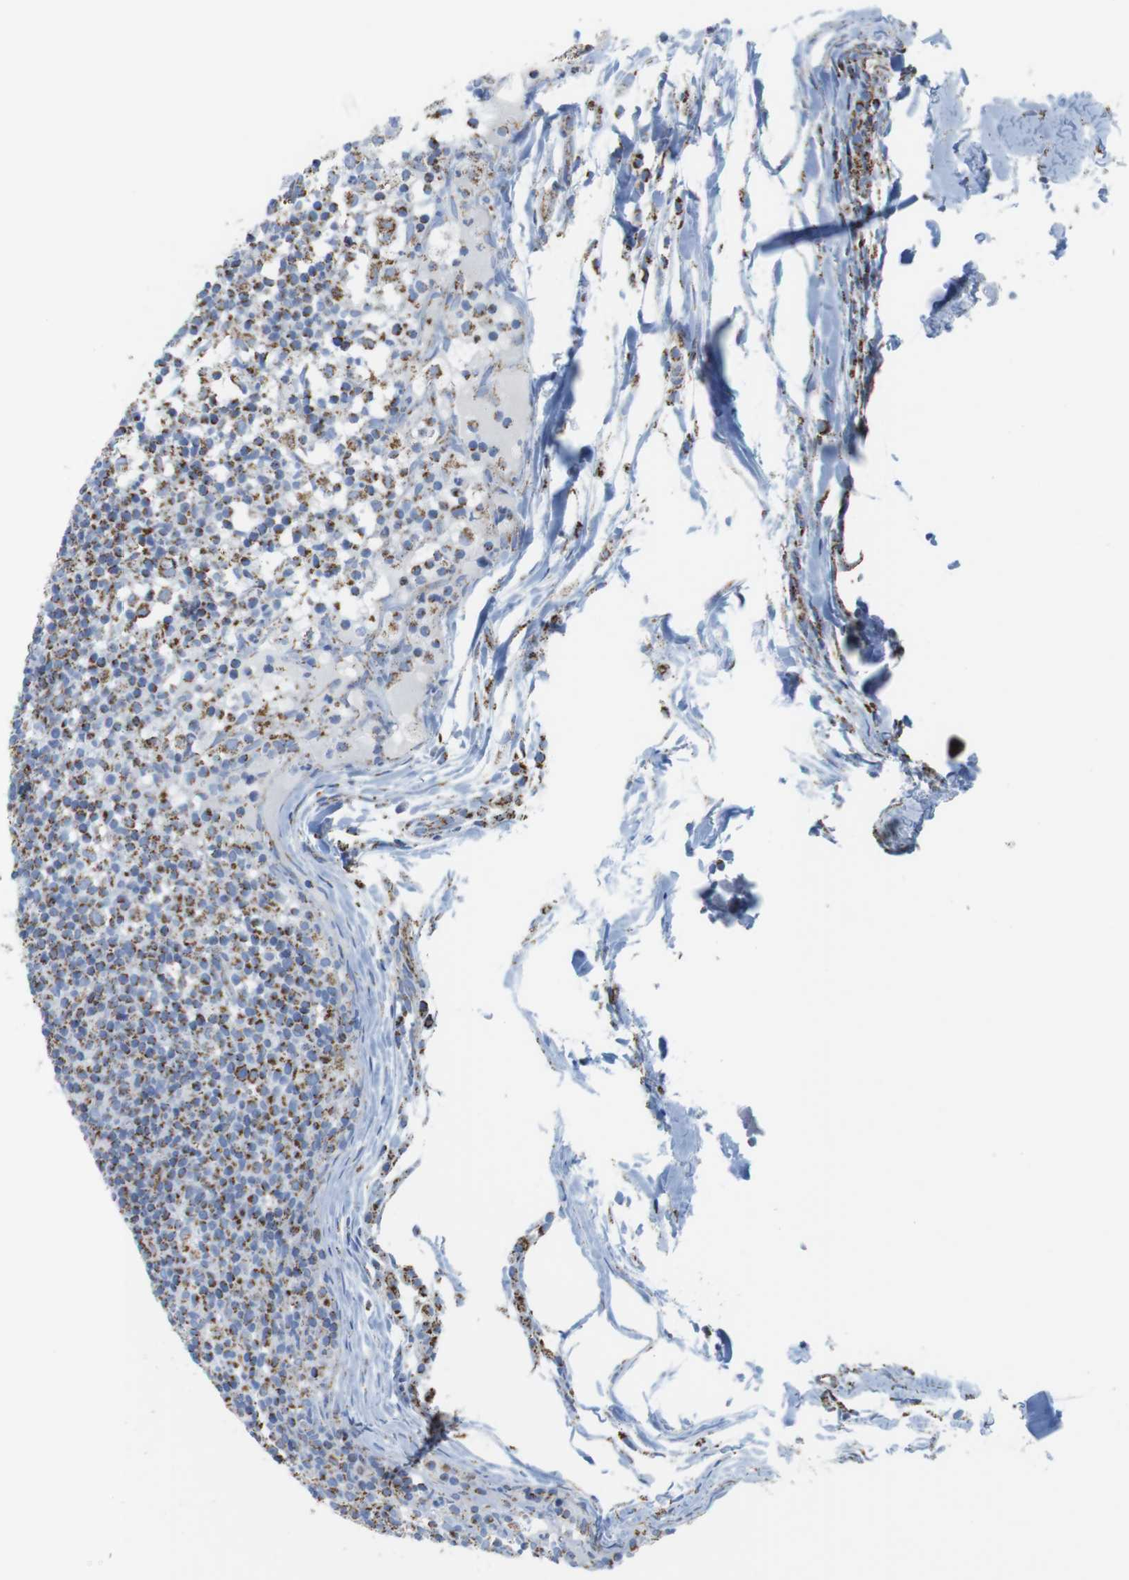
{"staining": {"intensity": "strong", "quantity": ">75%", "location": "cytoplasmic/membranous"}, "tissue": "lymph node", "cell_type": "Germinal center cells", "image_type": "normal", "snomed": [{"axis": "morphology", "description": "Normal tissue, NOS"}, {"axis": "morphology", "description": "Inflammation, NOS"}, {"axis": "topography", "description": "Lymph node"}], "caption": "Protein expression analysis of unremarkable lymph node shows strong cytoplasmic/membranous staining in about >75% of germinal center cells.", "gene": "ATP5PO", "patient": {"sex": "male", "age": 55}}